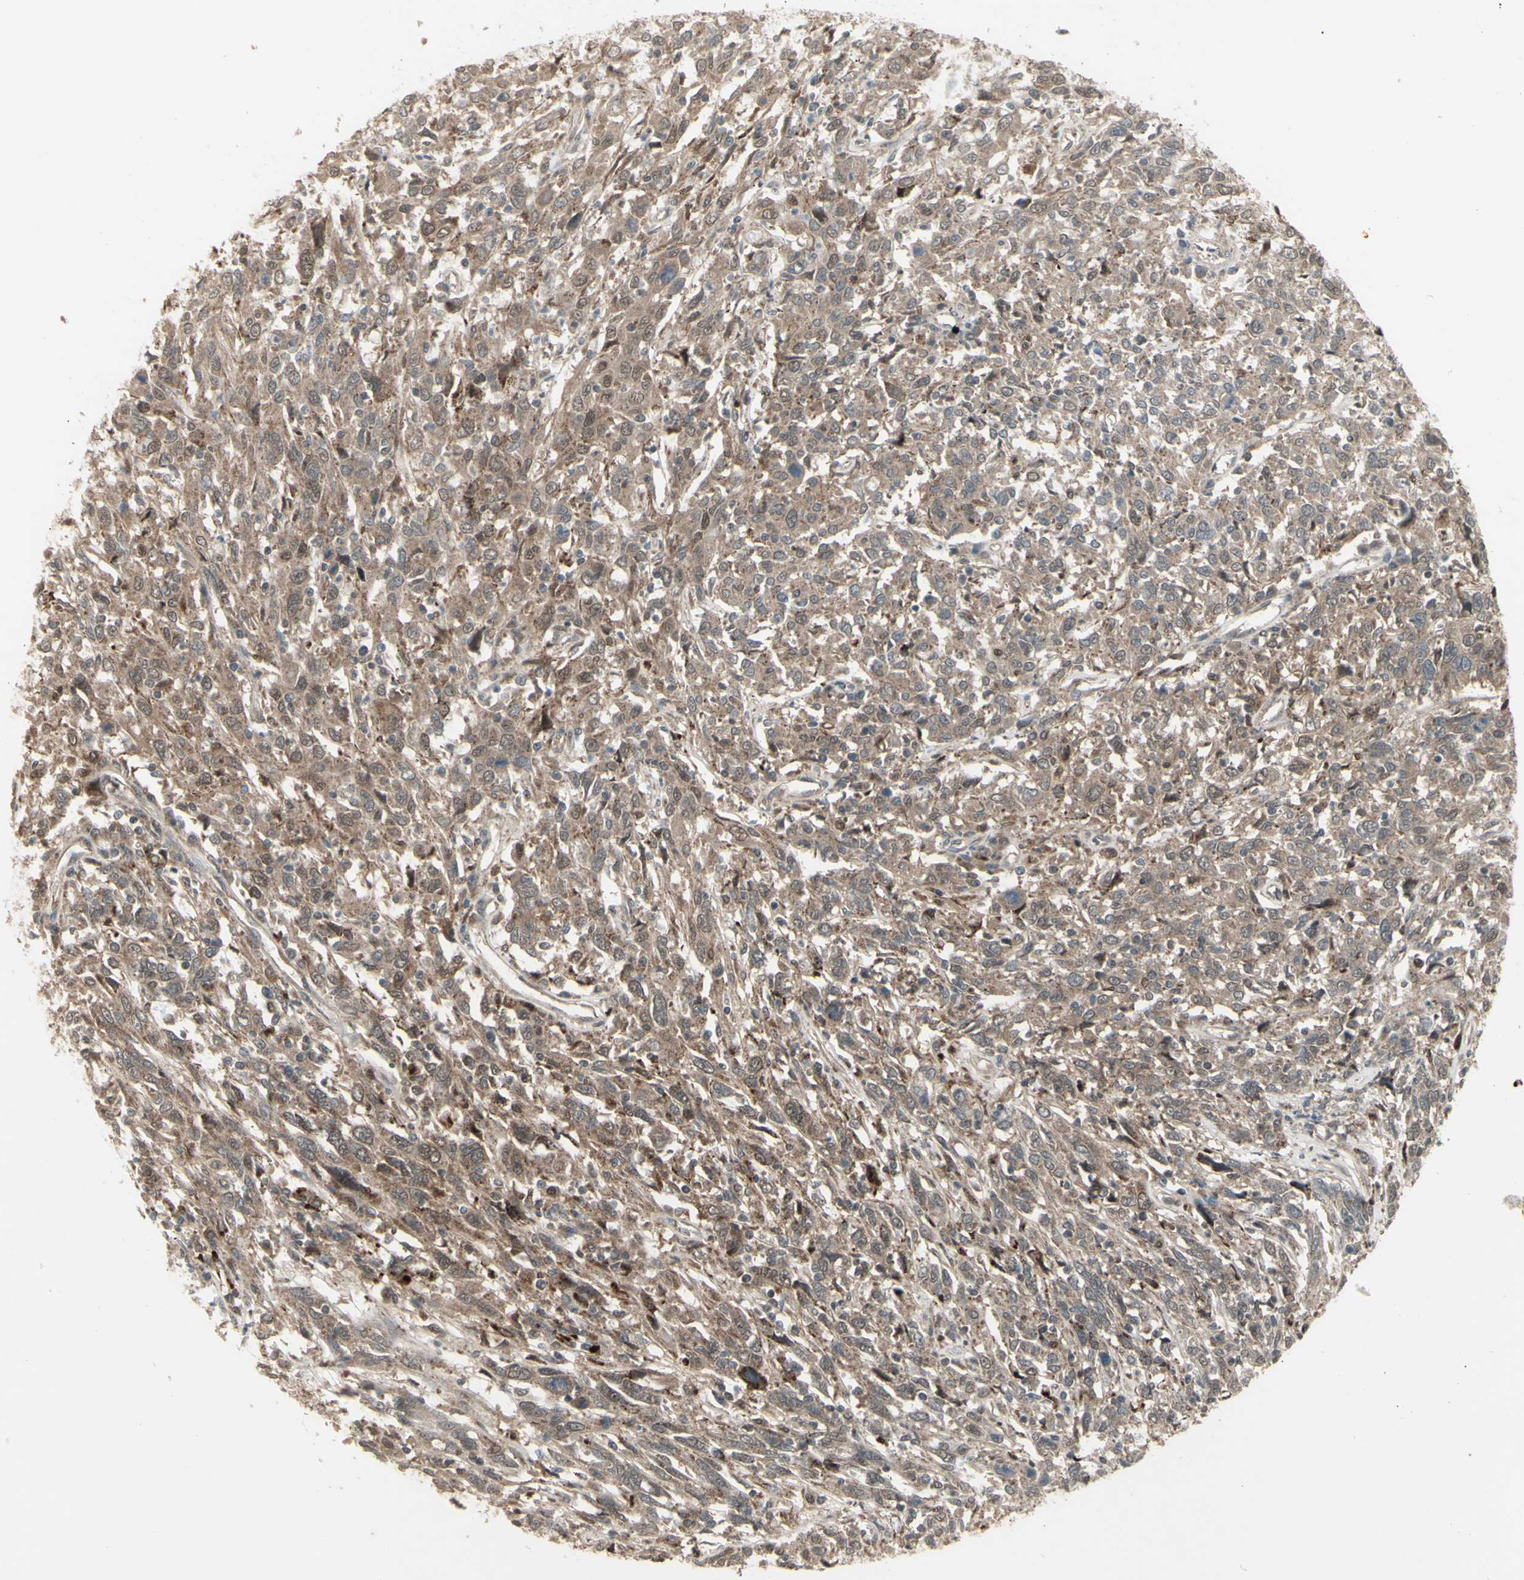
{"staining": {"intensity": "moderate", "quantity": ">75%", "location": "cytoplasmic/membranous"}, "tissue": "cervical cancer", "cell_type": "Tumor cells", "image_type": "cancer", "snomed": [{"axis": "morphology", "description": "Squamous cell carcinoma, NOS"}, {"axis": "topography", "description": "Cervix"}], "caption": "Brown immunohistochemical staining in cervical cancer demonstrates moderate cytoplasmic/membranous positivity in approximately >75% of tumor cells.", "gene": "OSTM1", "patient": {"sex": "female", "age": 46}}